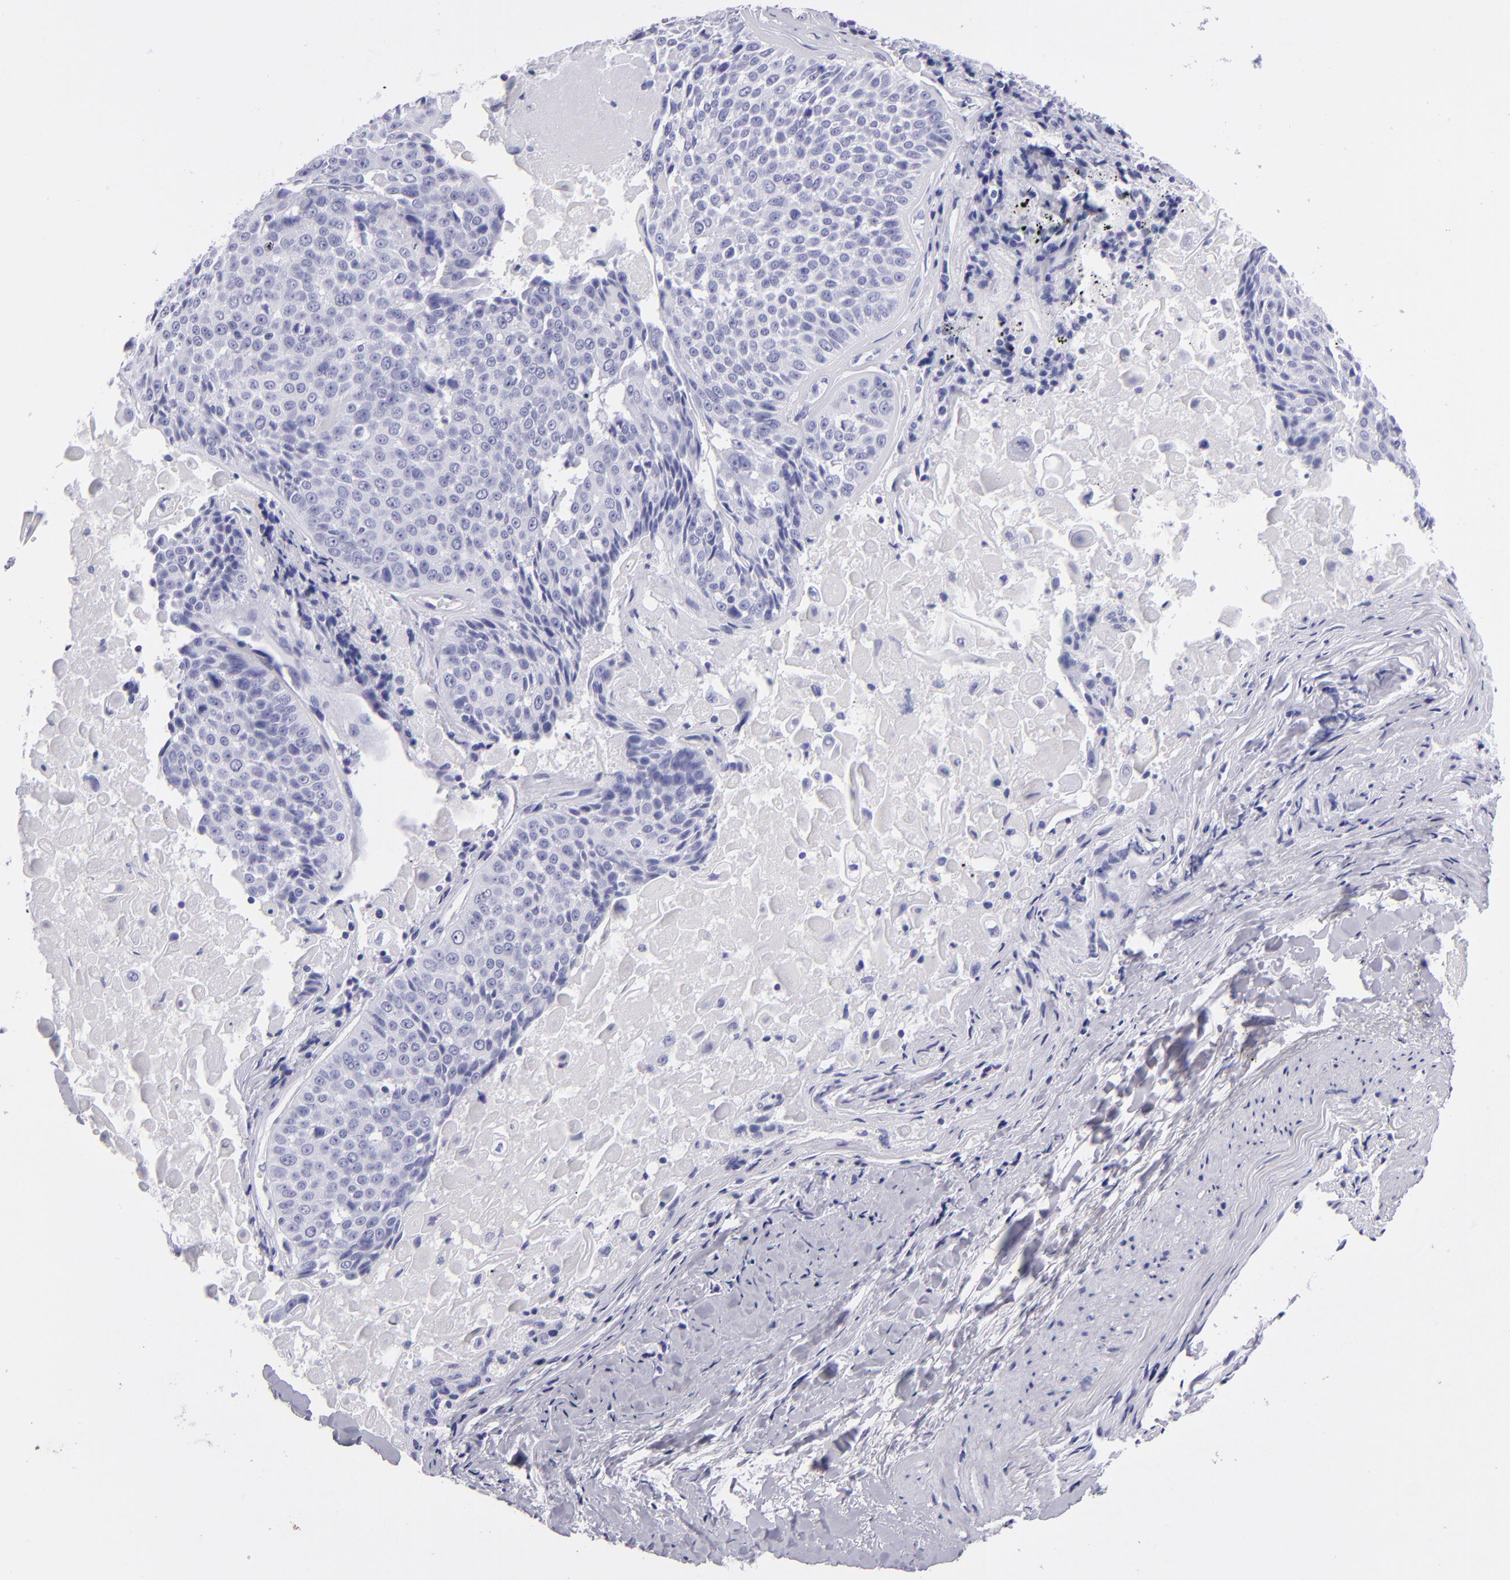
{"staining": {"intensity": "negative", "quantity": "none", "location": "none"}, "tissue": "lung cancer", "cell_type": "Tumor cells", "image_type": "cancer", "snomed": [{"axis": "morphology", "description": "Adenocarcinoma, NOS"}, {"axis": "topography", "description": "Lung"}], "caption": "Immunohistochemistry image of lung adenocarcinoma stained for a protein (brown), which exhibits no staining in tumor cells.", "gene": "PVALB", "patient": {"sex": "male", "age": 60}}